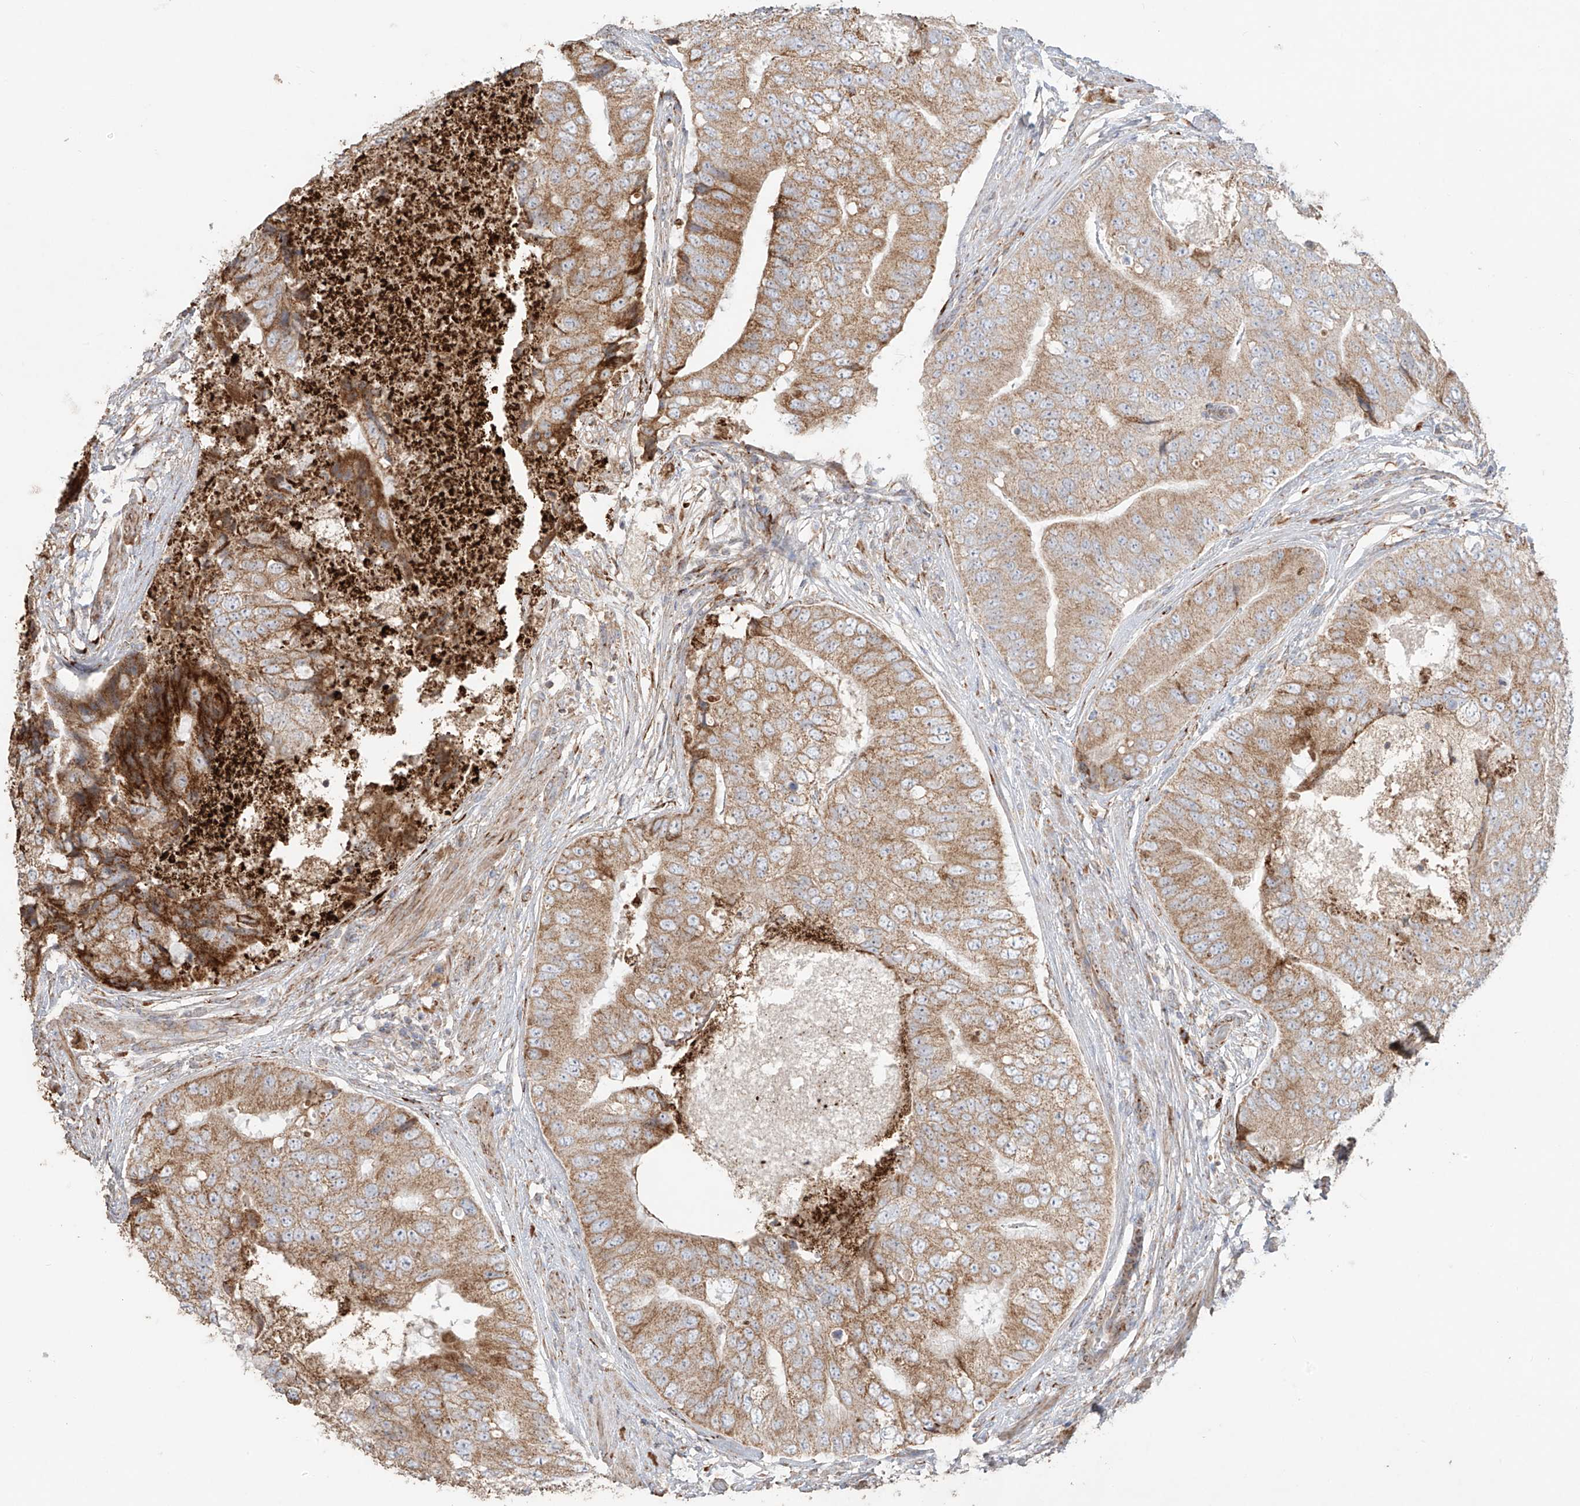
{"staining": {"intensity": "moderate", "quantity": ">75%", "location": "cytoplasmic/membranous"}, "tissue": "prostate cancer", "cell_type": "Tumor cells", "image_type": "cancer", "snomed": [{"axis": "morphology", "description": "Adenocarcinoma, High grade"}, {"axis": "topography", "description": "Prostate"}], "caption": "This is an image of immunohistochemistry staining of adenocarcinoma (high-grade) (prostate), which shows moderate staining in the cytoplasmic/membranous of tumor cells.", "gene": "COLGALT2", "patient": {"sex": "male", "age": 70}}